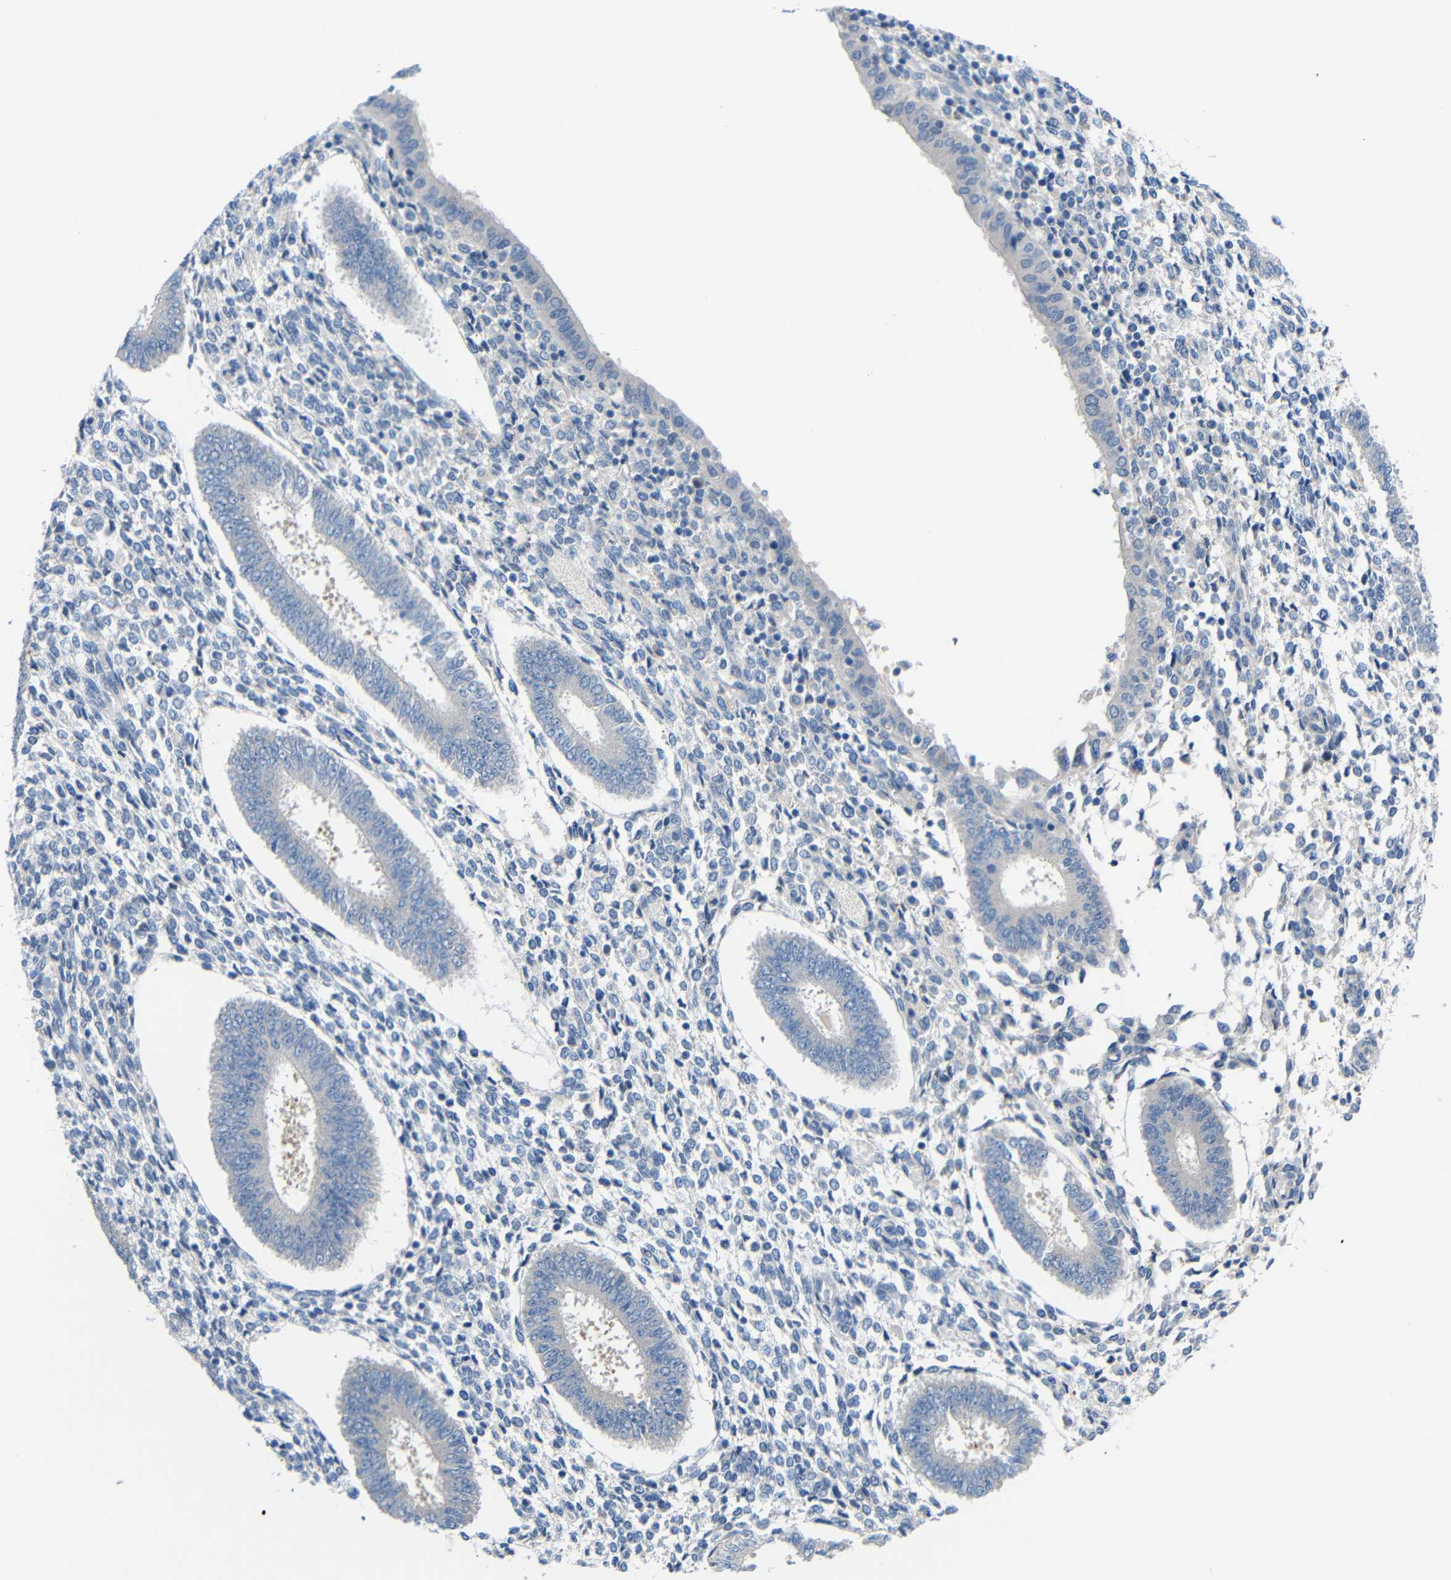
{"staining": {"intensity": "negative", "quantity": "none", "location": "none"}, "tissue": "endometrium", "cell_type": "Cells in endometrial stroma", "image_type": "normal", "snomed": [{"axis": "morphology", "description": "Normal tissue, NOS"}, {"axis": "topography", "description": "Endometrium"}], "caption": "DAB (3,3'-diaminobenzidine) immunohistochemical staining of benign endometrium exhibits no significant staining in cells in endometrial stroma.", "gene": "NEGR1", "patient": {"sex": "female", "age": 35}}